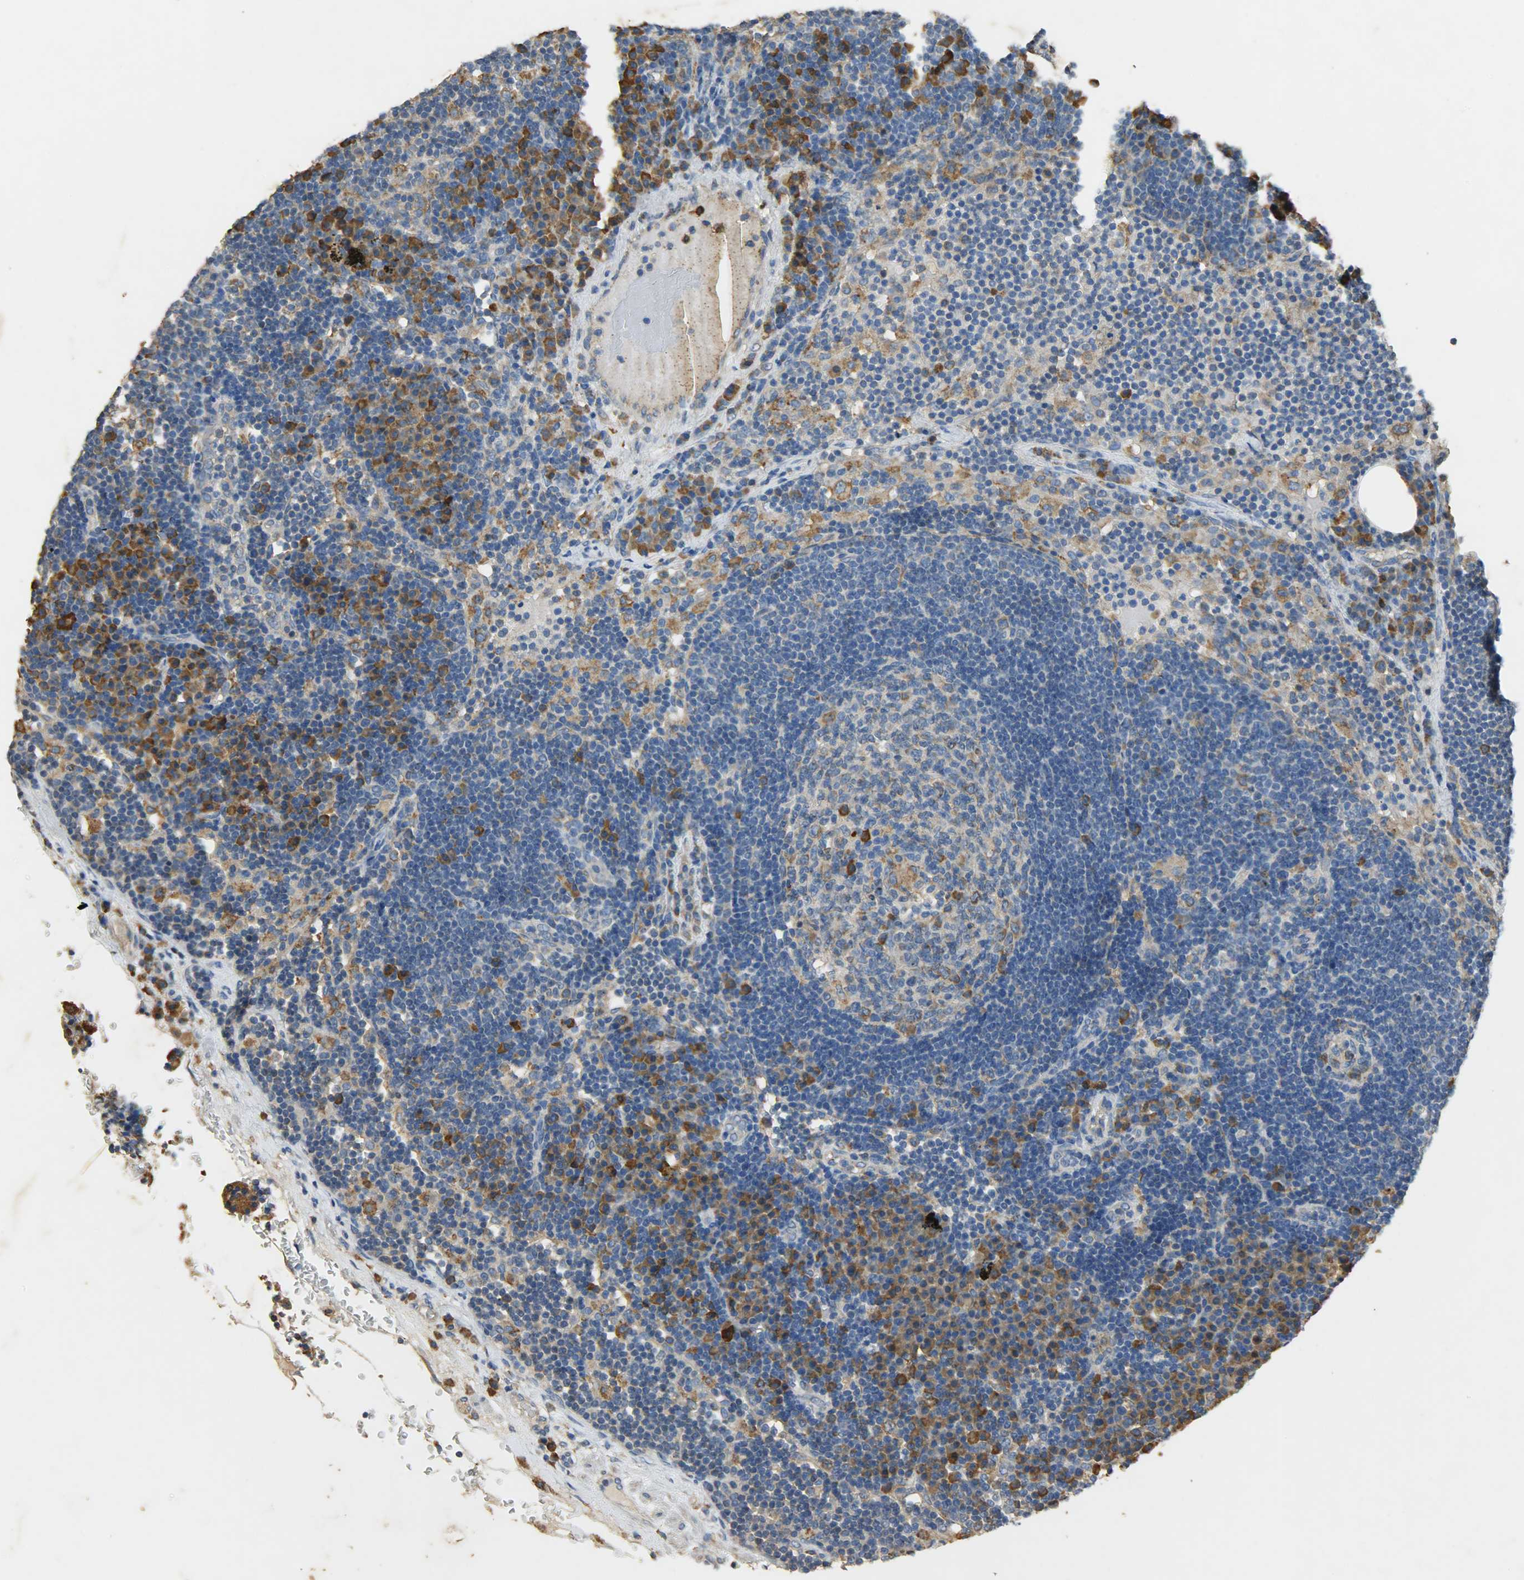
{"staining": {"intensity": "moderate", "quantity": ">75%", "location": "cytoplasmic/membranous"}, "tissue": "lymph node", "cell_type": "Germinal center cells", "image_type": "normal", "snomed": [{"axis": "morphology", "description": "Normal tissue, NOS"}, {"axis": "morphology", "description": "Squamous cell carcinoma, metastatic, NOS"}, {"axis": "topography", "description": "Lymph node"}], "caption": "IHC histopathology image of benign lymph node: lymph node stained using immunohistochemistry (IHC) reveals medium levels of moderate protein expression localized specifically in the cytoplasmic/membranous of germinal center cells, appearing as a cytoplasmic/membranous brown color.", "gene": "HSPA5", "patient": {"sex": "female", "age": 53}}